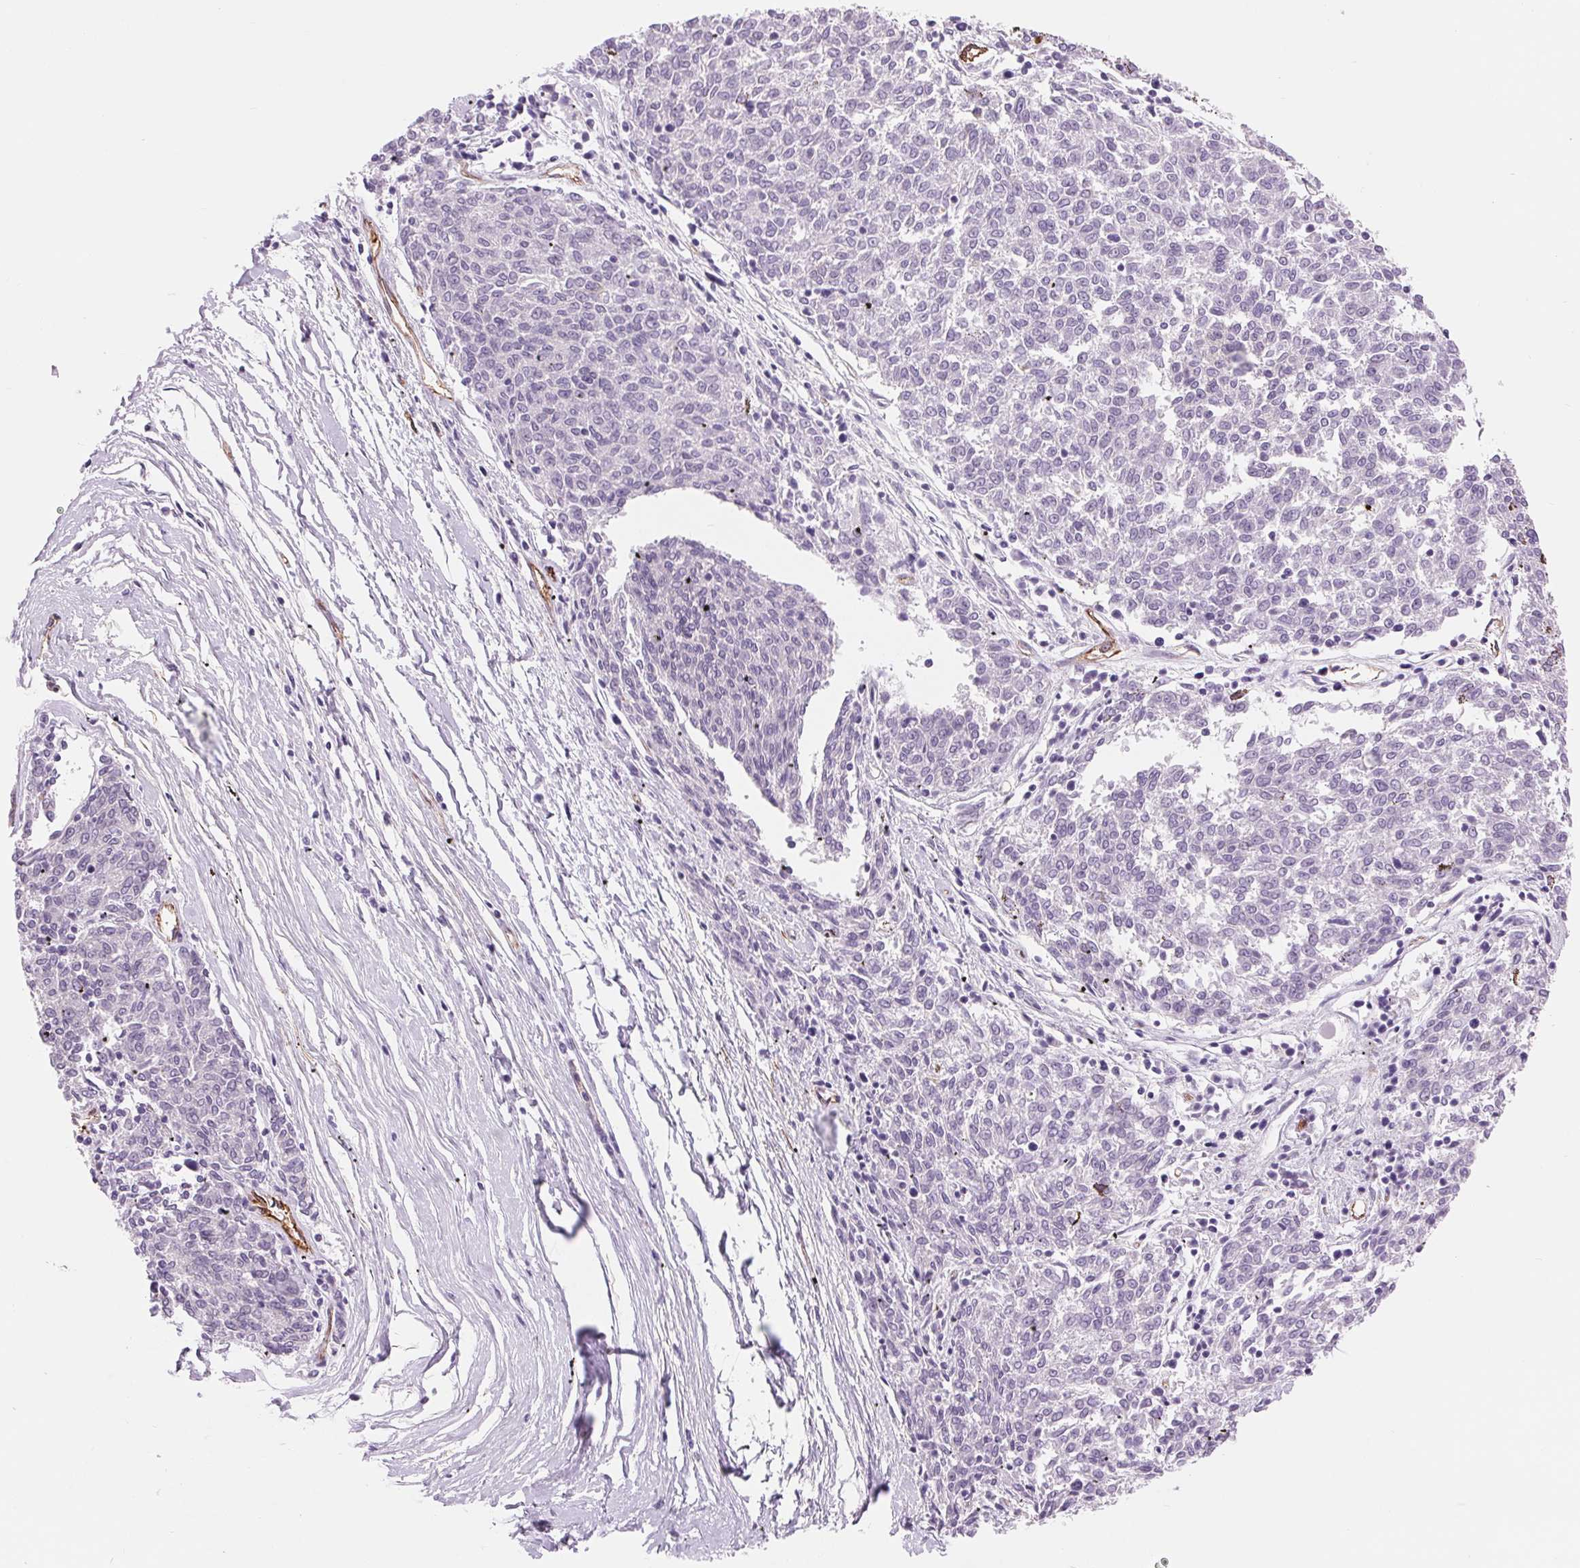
{"staining": {"intensity": "negative", "quantity": "none", "location": "none"}, "tissue": "melanoma", "cell_type": "Tumor cells", "image_type": "cancer", "snomed": [{"axis": "morphology", "description": "Malignant melanoma, NOS"}, {"axis": "topography", "description": "Skin"}], "caption": "Protein analysis of melanoma displays no significant expression in tumor cells.", "gene": "DIXDC1", "patient": {"sex": "female", "age": 72}}